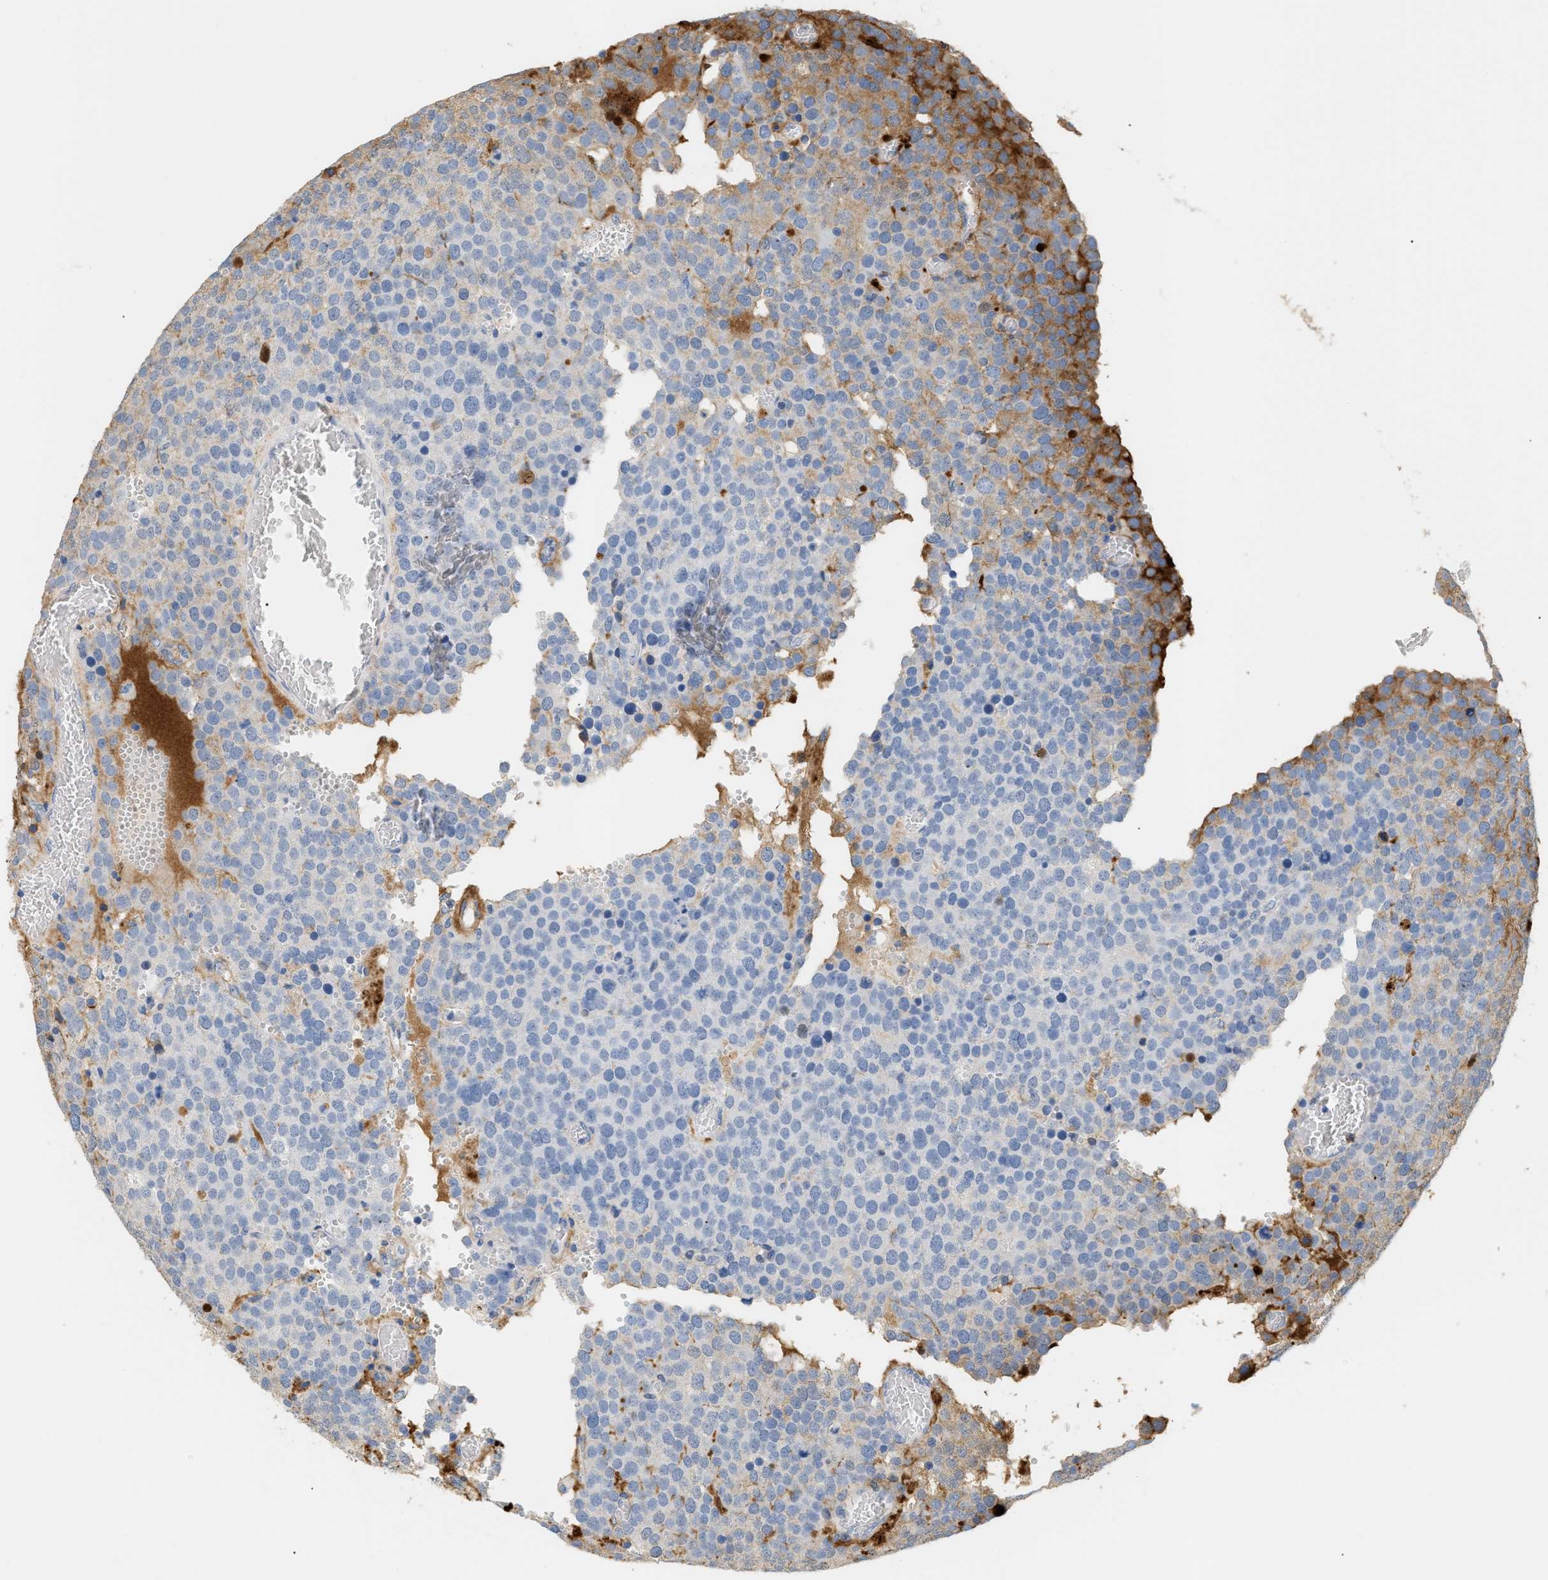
{"staining": {"intensity": "moderate", "quantity": "<25%", "location": "cytoplasmic/membranous"}, "tissue": "testis cancer", "cell_type": "Tumor cells", "image_type": "cancer", "snomed": [{"axis": "morphology", "description": "Normal tissue, NOS"}, {"axis": "morphology", "description": "Seminoma, NOS"}, {"axis": "topography", "description": "Testis"}], "caption": "Immunohistochemical staining of human testis seminoma exhibits low levels of moderate cytoplasmic/membranous positivity in approximately <25% of tumor cells.", "gene": "CFH", "patient": {"sex": "male", "age": 71}}